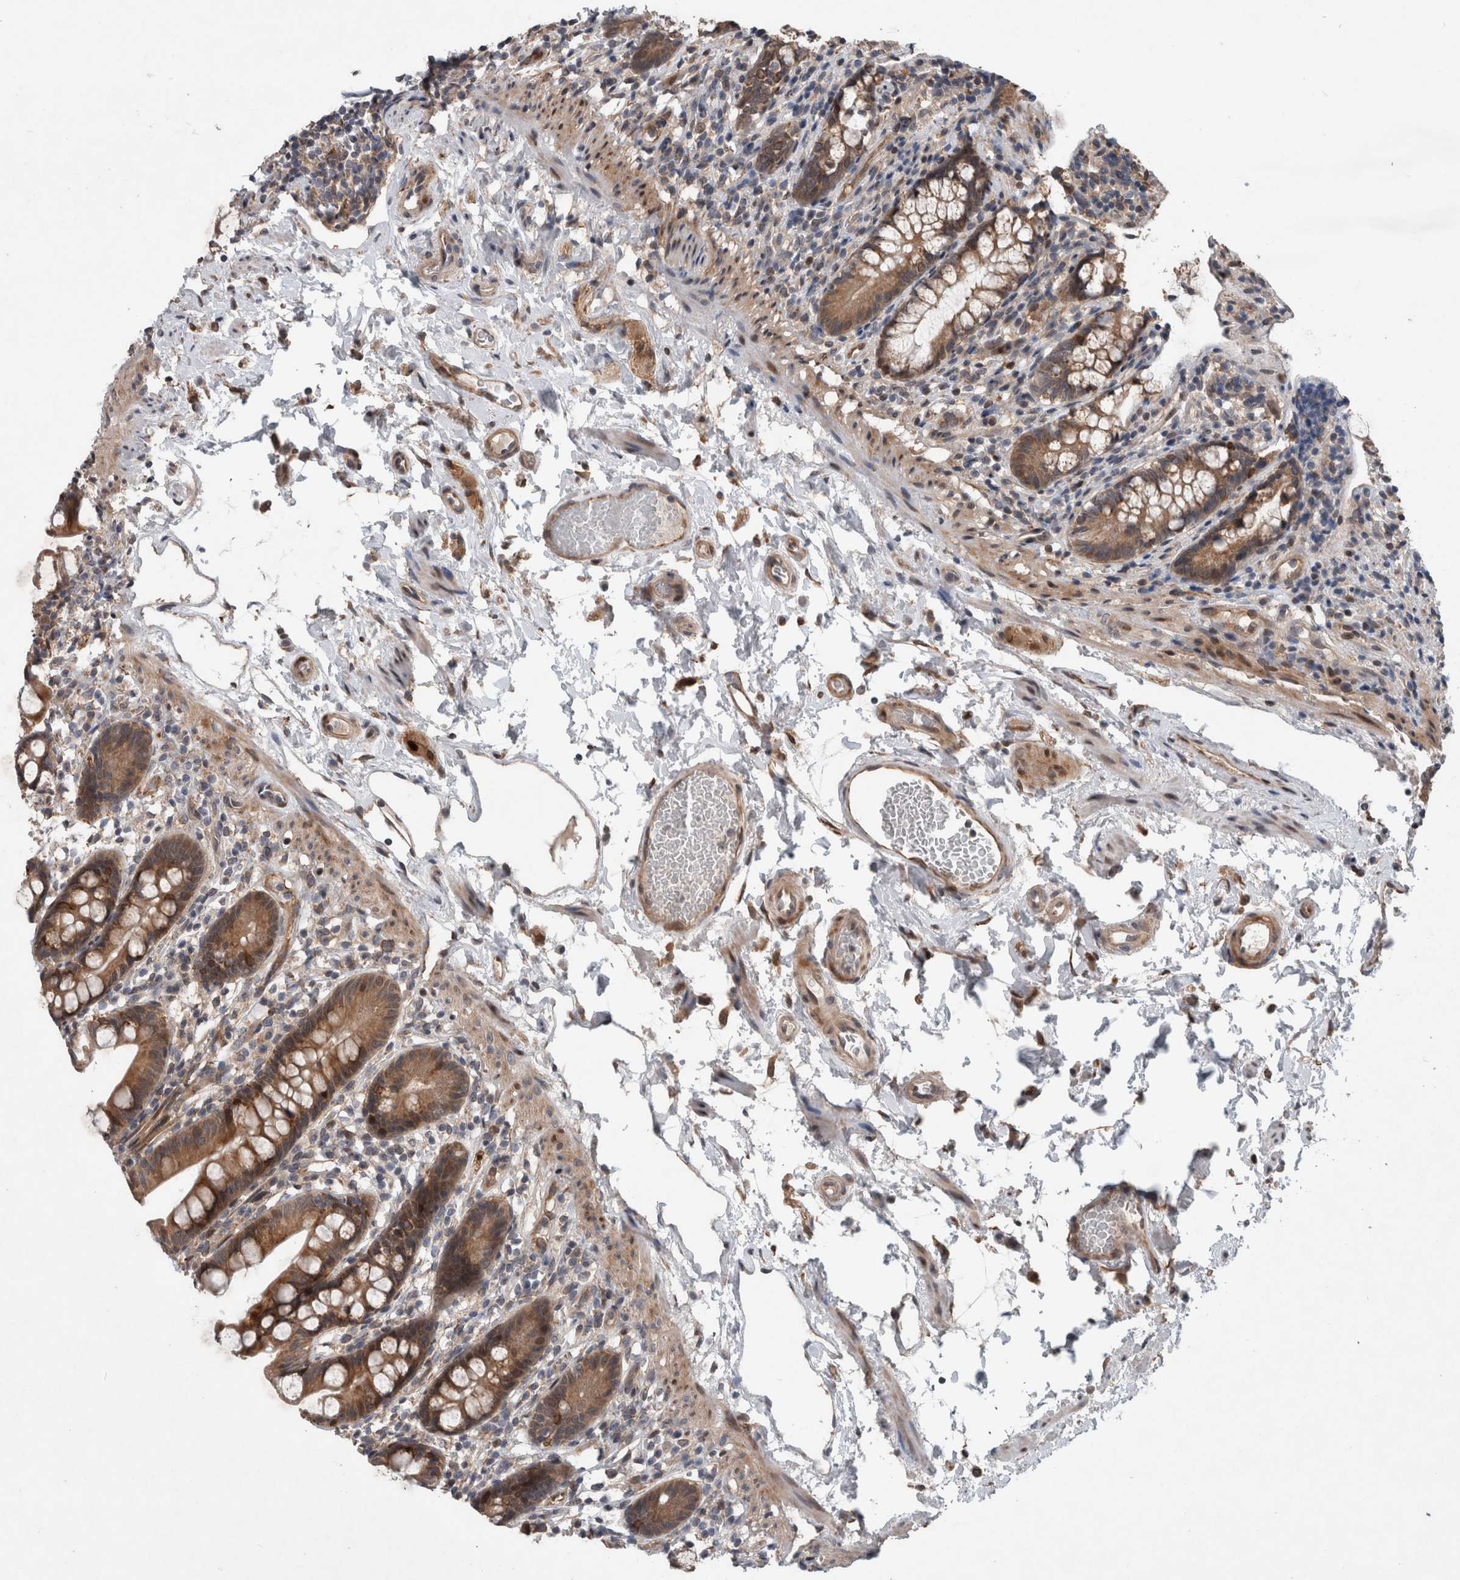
{"staining": {"intensity": "moderate", "quantity": ">75%", "location": "cytoplasmic/membranous"}, "tissue": "small intestine", "cell_type": "Glandular cells", "image_type": "normal", "snomed": [{"axis": "morphology", "description": "Normal tissue, NOS"}, {"axis": "topography", "description": "Small intestine"}], "caption": "IHC staining of normal small intestine, which demonstrates medium levels of moderate cytoplasmic/membranous expression in approximately >75% of glandular cells indicating moderate cytoplasmic/membranous protein staining. The staining was performed using DAB (3,3'-diaminobenzidine) (brown) for protein detection and nuclei were counterstained in hematoxylin (blue).", "gene": "GIMAP6", "patient": {"sex": "female", "age": 84}}